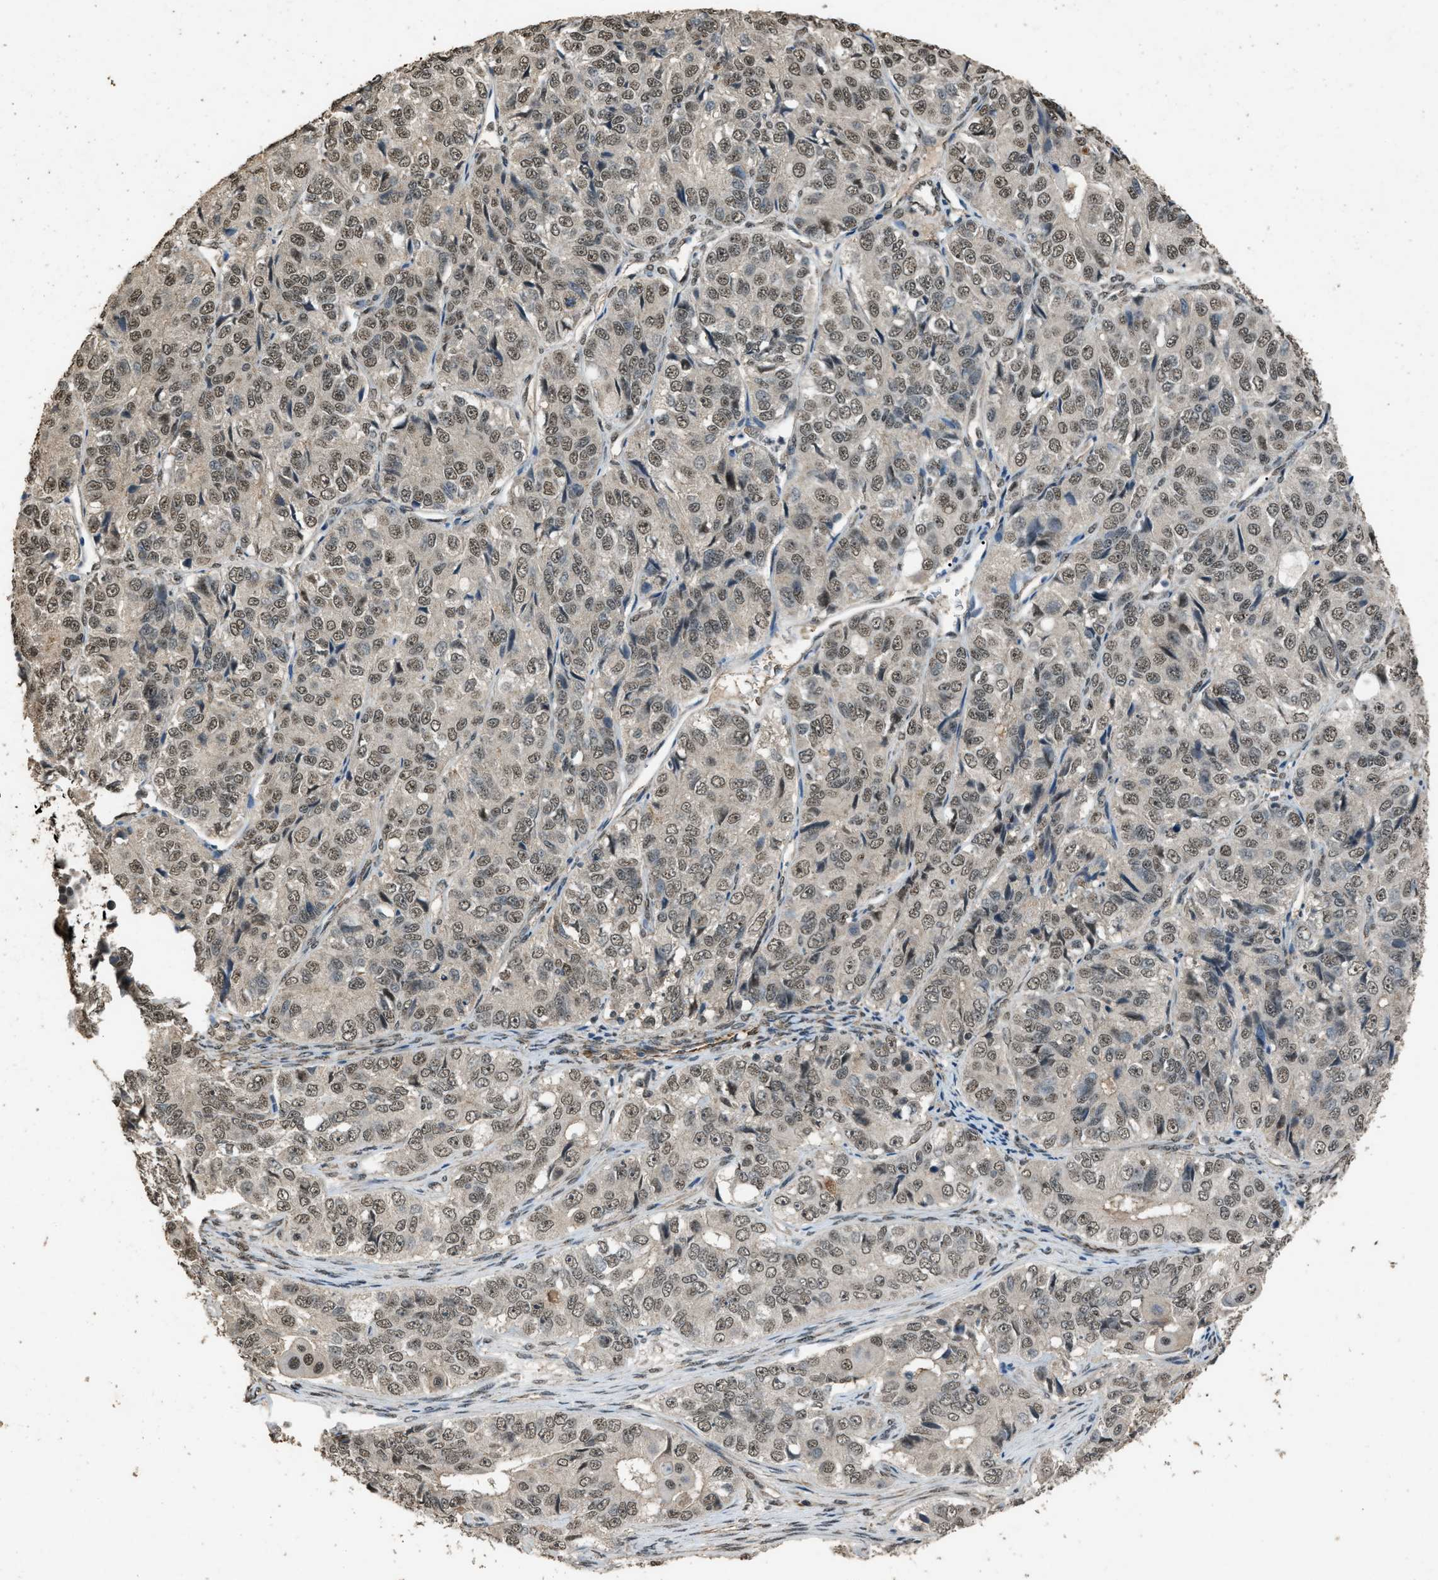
{"staining": {"intensity": "weak", "quantity": ">75%", "location": "nuclear"}, "tissue": "ovarian cancer", "cell_type": "Tumor cells", "image_type": "cancer", "snomed": [{"axis": "morphology", "description": "Carcinoma, endometroid"}, {"axis": "topography", "description": "Ovary"}], "caption": "Immunohistochemical staining of ovarian endometroid carcinoma shows low levels of weak nuclear positivity in about >75% of tumor cells.", "gene": "SERTAD2", "patient": {"sex": "female", "age": 51}}